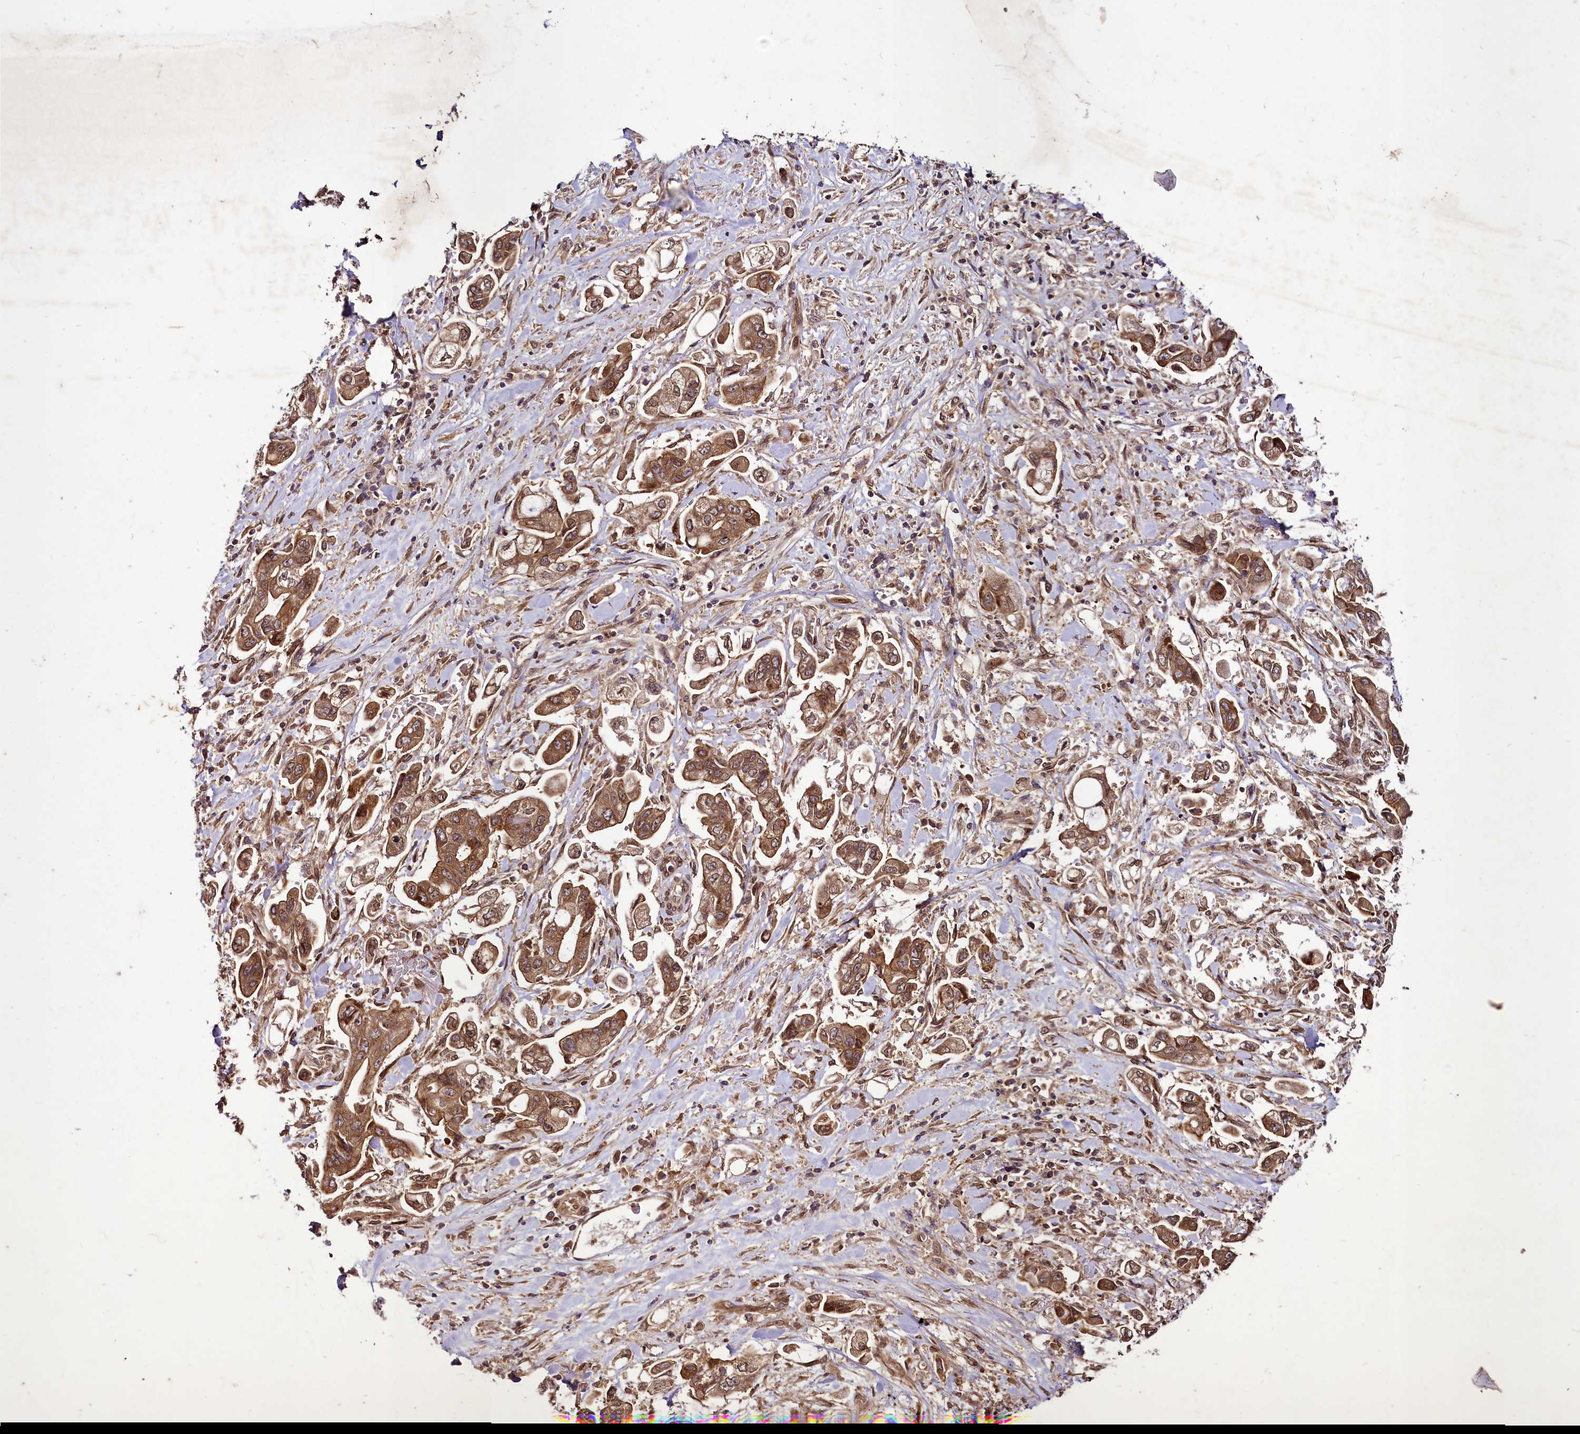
{"staining": {"intensity": "moderate", "quantity": ">75%", "location": "cytoplasmic/membranous"}, "tissue": "stomach cancer", "cell_type": "Tumor cells", "image_type": "cancer", "snomed": [{"axis": "morphology", "description": "Adenocarcinoma, NOS"}, {"axis": "topography", "description": "Stomach"}], "caption": "Protein analysis of stomach adenocarcinoma tissue reveals moderate cytoplasmic/membranous positivity in about >75% of tumor cells. Using DAB (brown) and hematoxylin (blue) stains, captured at high magnification using brightfield microscopy.", "gene": "DCP1B", "patient": {"sex": "male", "age": 62}}